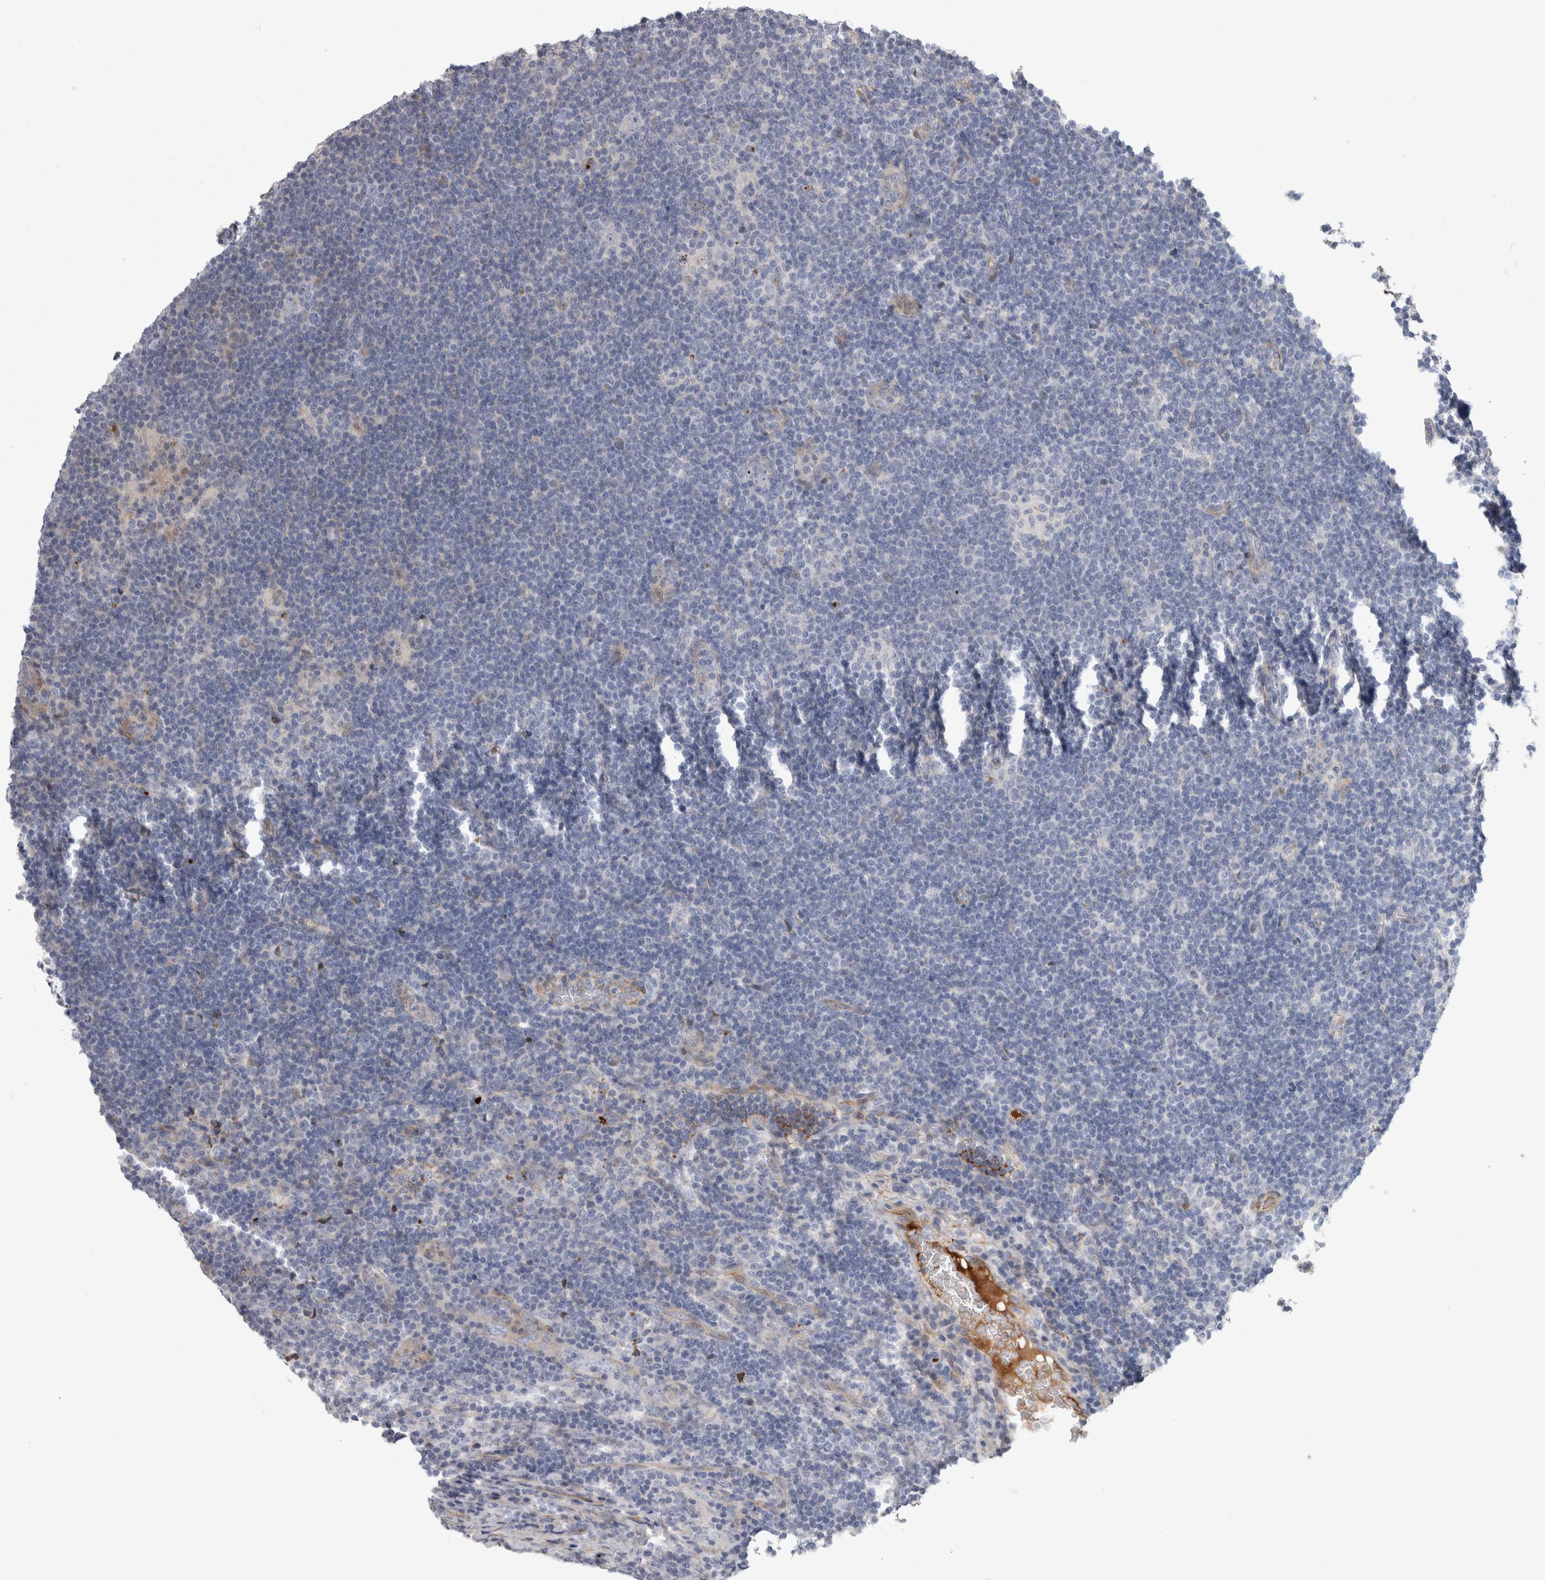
{"staining": {"intensity": "negative", "quantity": "none", "location": "none"}, "tissue": "lymphoma", "cell_type": "Tumor cells", "image_type": "cancer", "snomed": [{"axis": "morphology", "description": "Hodgkin's disease, NOS"}, {"axis": "topography", "description": "Lymph node"}], "caption": "An image of Hodgkin's disease stained for a protein displays no brown staining in tumor cells.", "gene": "PSMG3", "patient": {"sex": "female", "age": 57}}